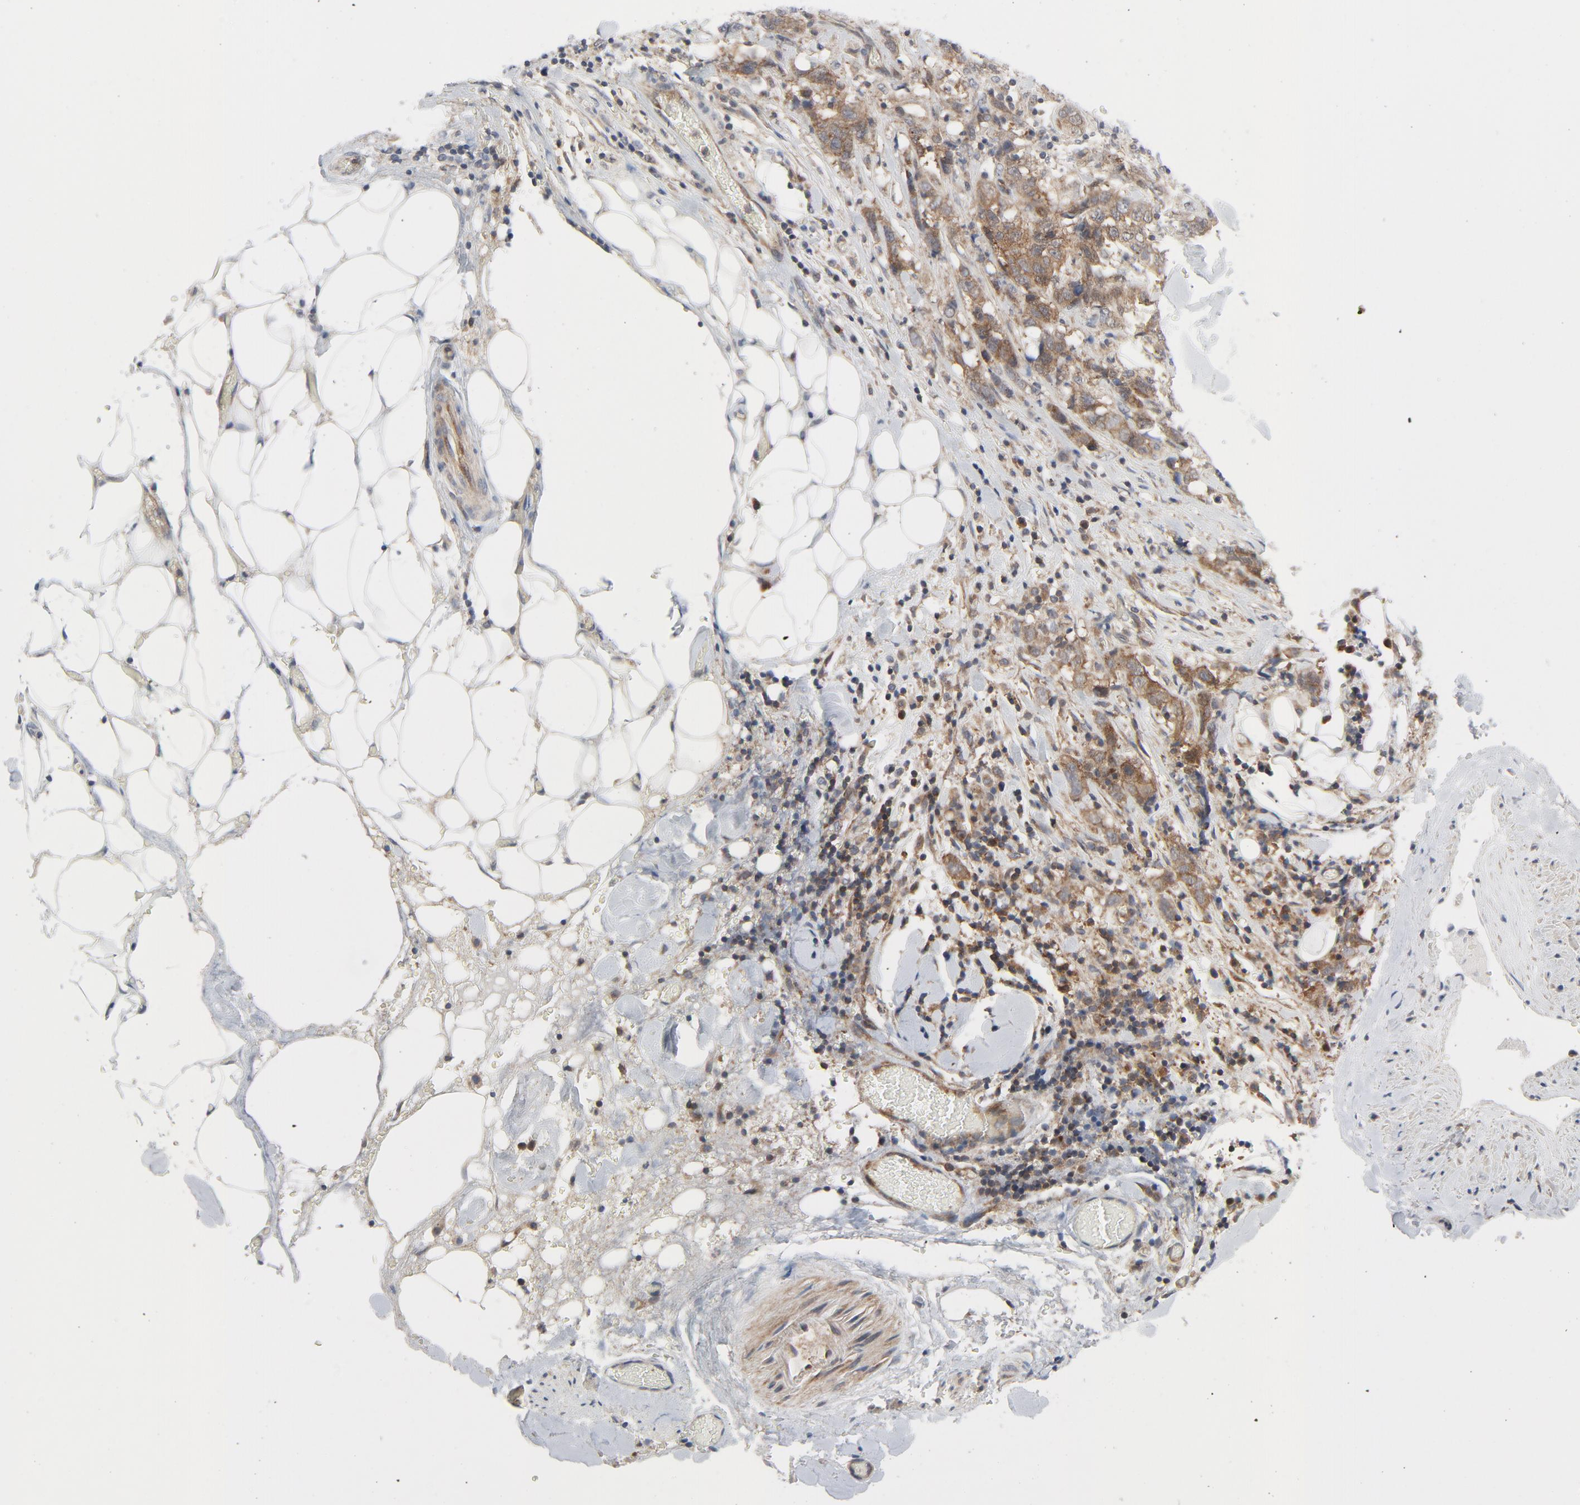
{"staining": {"intensity": "moderate", "quantity": ">75%", "location": "cytoplasmic/membranous"}, "tissue": "stomach cancer", "cell_type": "Tumor cells", "image_type": "cancer", "snomed": [{"axis": "morphology", "description": "Adenocarcinoma, NOS"}, {"axis": "topography", "description": "Stomach"}], "caption": "IHC photomicrograph of human adenocarcinoma (stomach) stained for a protein (brown), which shows medium levels of moderate cytoplasmic/membranous staining in approximately >75% of tumor cells.", "gene": "TSG101", "patient": {"sex": "male", "age": 48}}